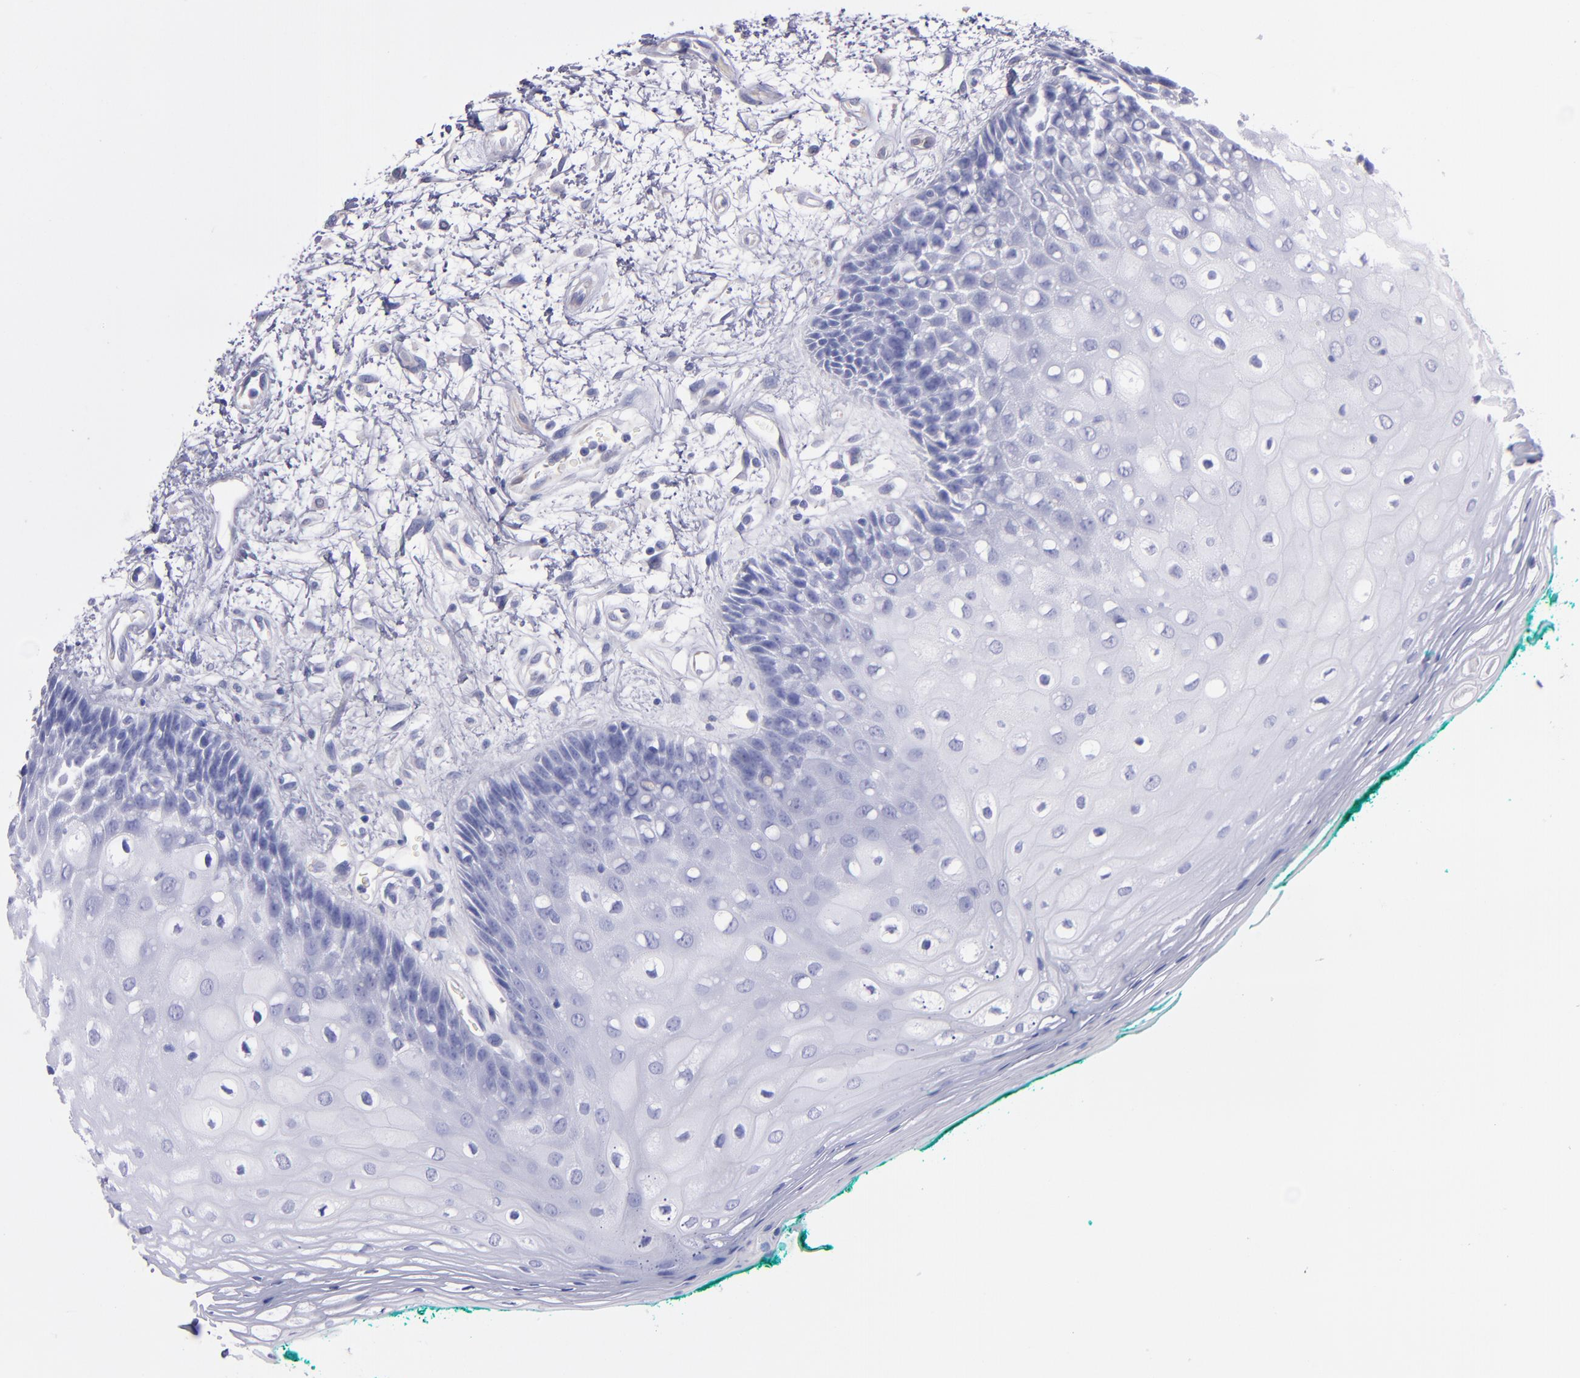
{"staining": {"intensity": "negative", "quantity": "none", "location": "none"}, "tissue": "oral mucosa", "cell_type": "Squamous epithelial cells", "image_type": "normal", "snomed": [{"axis": "morphology", "description": "Normal tissue, NOS"}, {"axis": "morphology", "description": "Squamous cell carcinoma, NOS"}, {"axis": "topography", "description": "Skeletal muscle"}, {"axis": "topography", "description": "Oral tissue"}, {"axis": "topography", "description": "Head-Neck"}], "caption": "A high-resolution photomicrograph shows immunohistochemistry staining of normal oral mucosa, which demonstrates no significant expression in squamous epithelial cells.", "gene": "TG", "patient": {"sex": "female", "age": 84}}